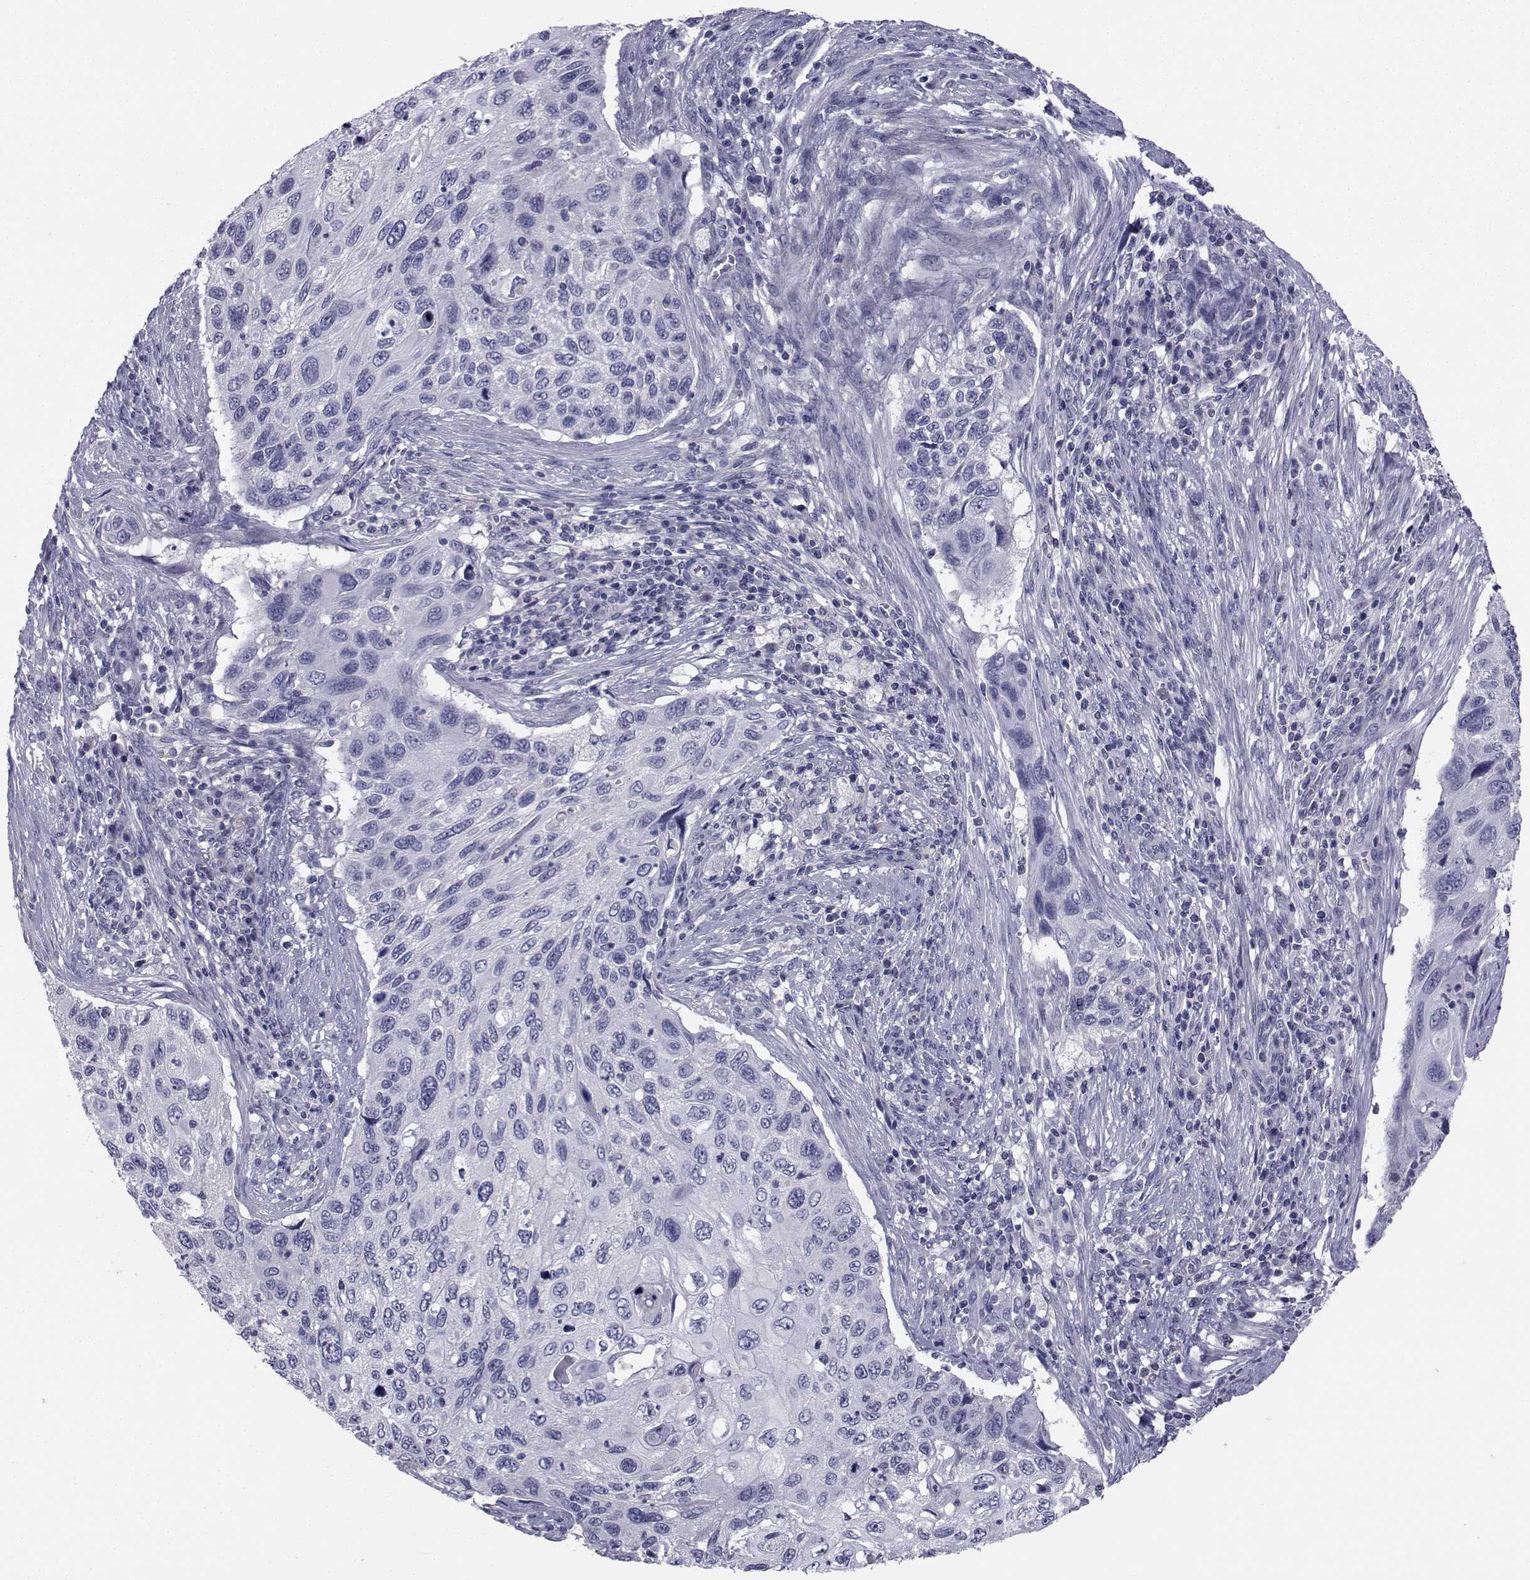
{"staining": {"intensity": "negative", "quantity": "none", "location": "none"}, "tissue": "cervical cancer", "cell_type": "Tumor cells", "image_type": "cancer", "snomed": [{"axis": "morphology", "description": "Squamous cell carcinoma, NOS"}, {"axis": "topography", "description": "Cervix"}], "caption": "DAB (3,3'-diaminobenzidine) immunohistochemical staining of squamous cell carcinoma (cervical) shows no significant positivity in tumor cells.", "gene": "CHRNA1", "patient": {"sex": "female", "age": 70}}